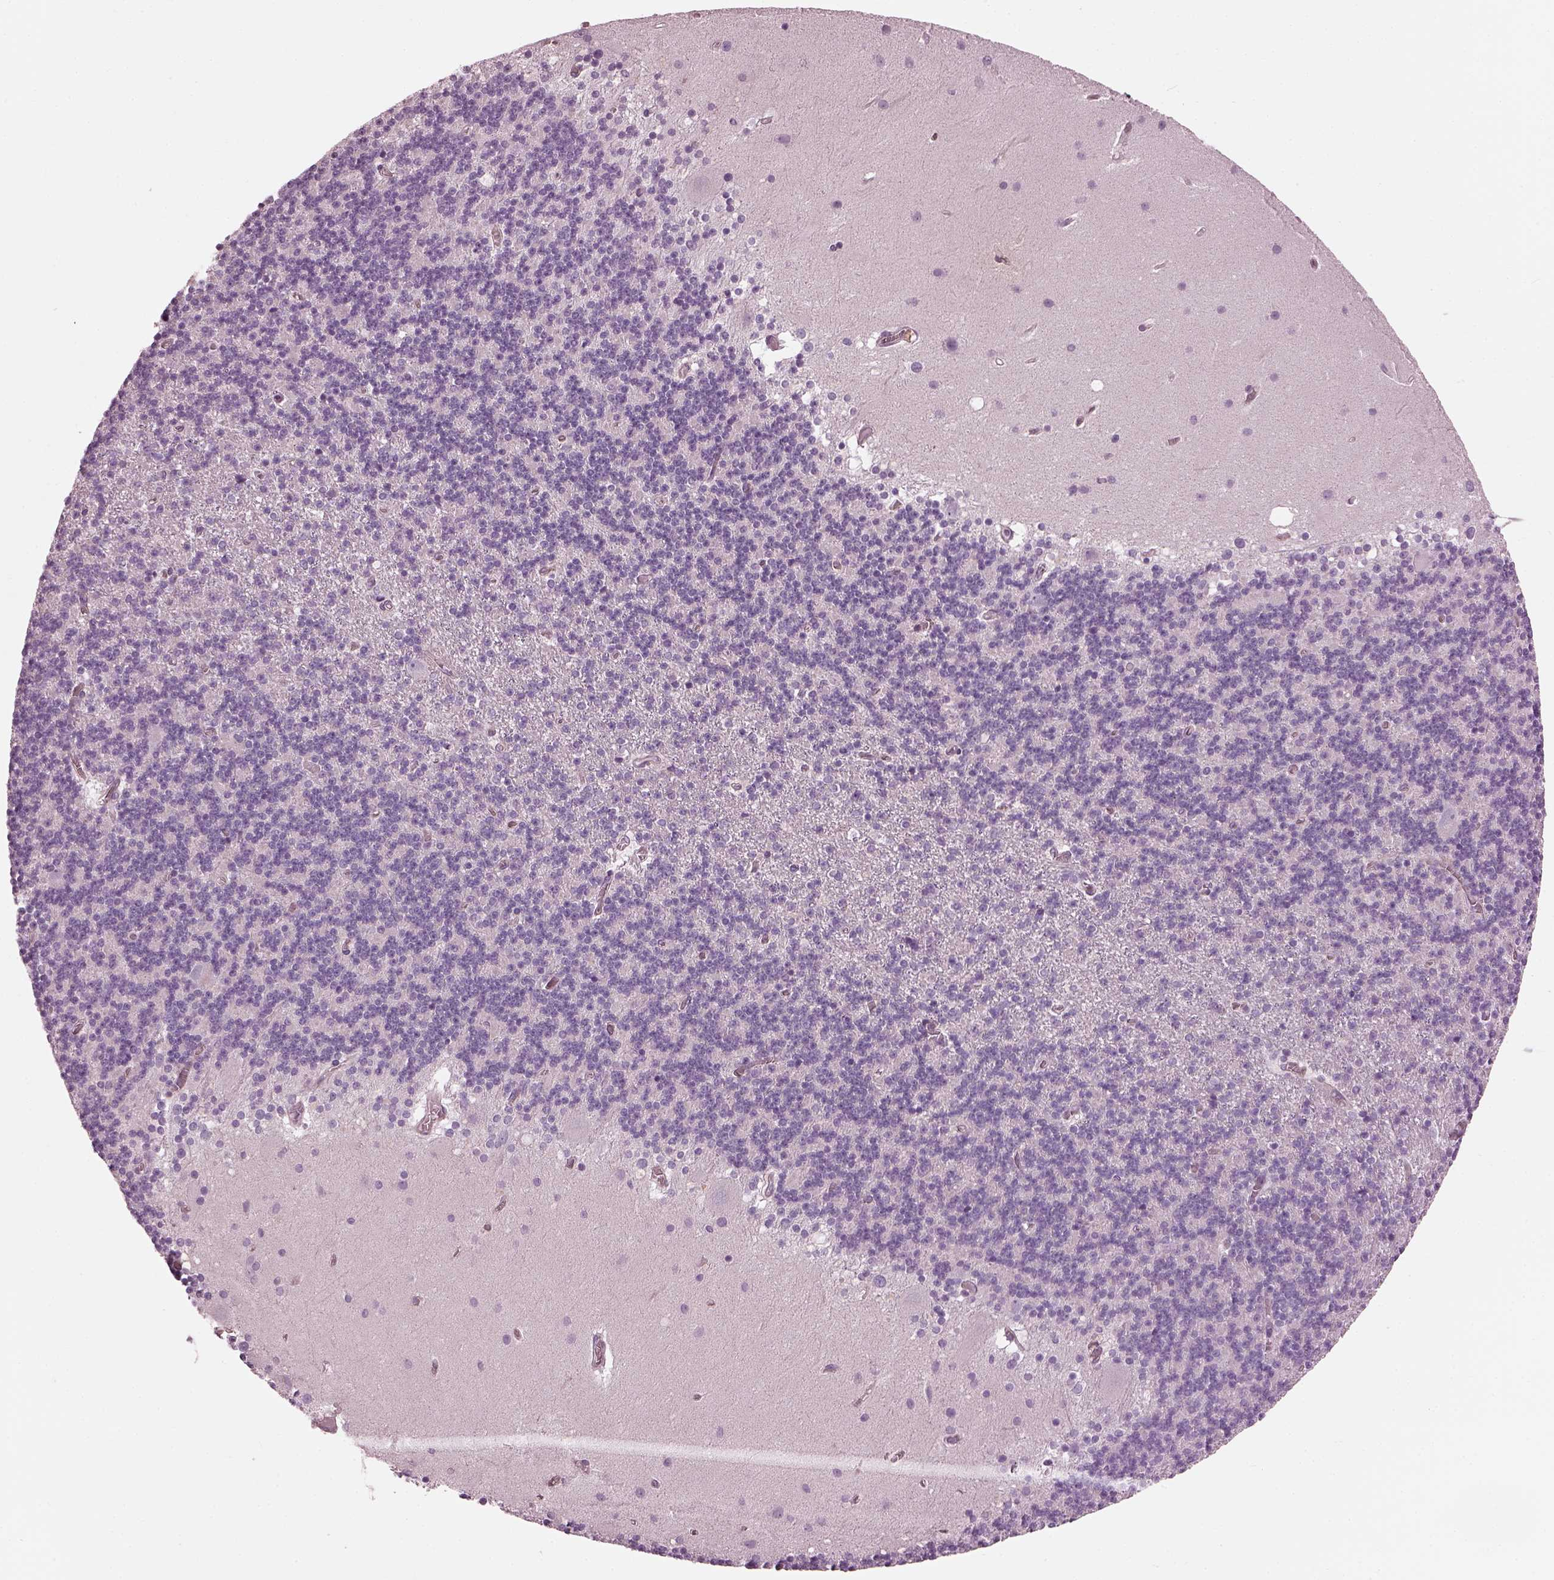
{"staining": {"intensity": "negative", "quantity": "none", "location": "none"}, "tissue": "cerebellum", "cell_type": "Cells in granular layer", "image_type": "normal", "snomed": [{"axis": "morphology", "description": "Normal tissue, NOS"}, {"axis": "topography", "description": "Cerebellum"}], "caption": "The immunohistochemistry image has no significant expression in cells in granular layer of cerebellum.", "gene": "BFSP1", "patient": {"sex": "male", "age": 70}}